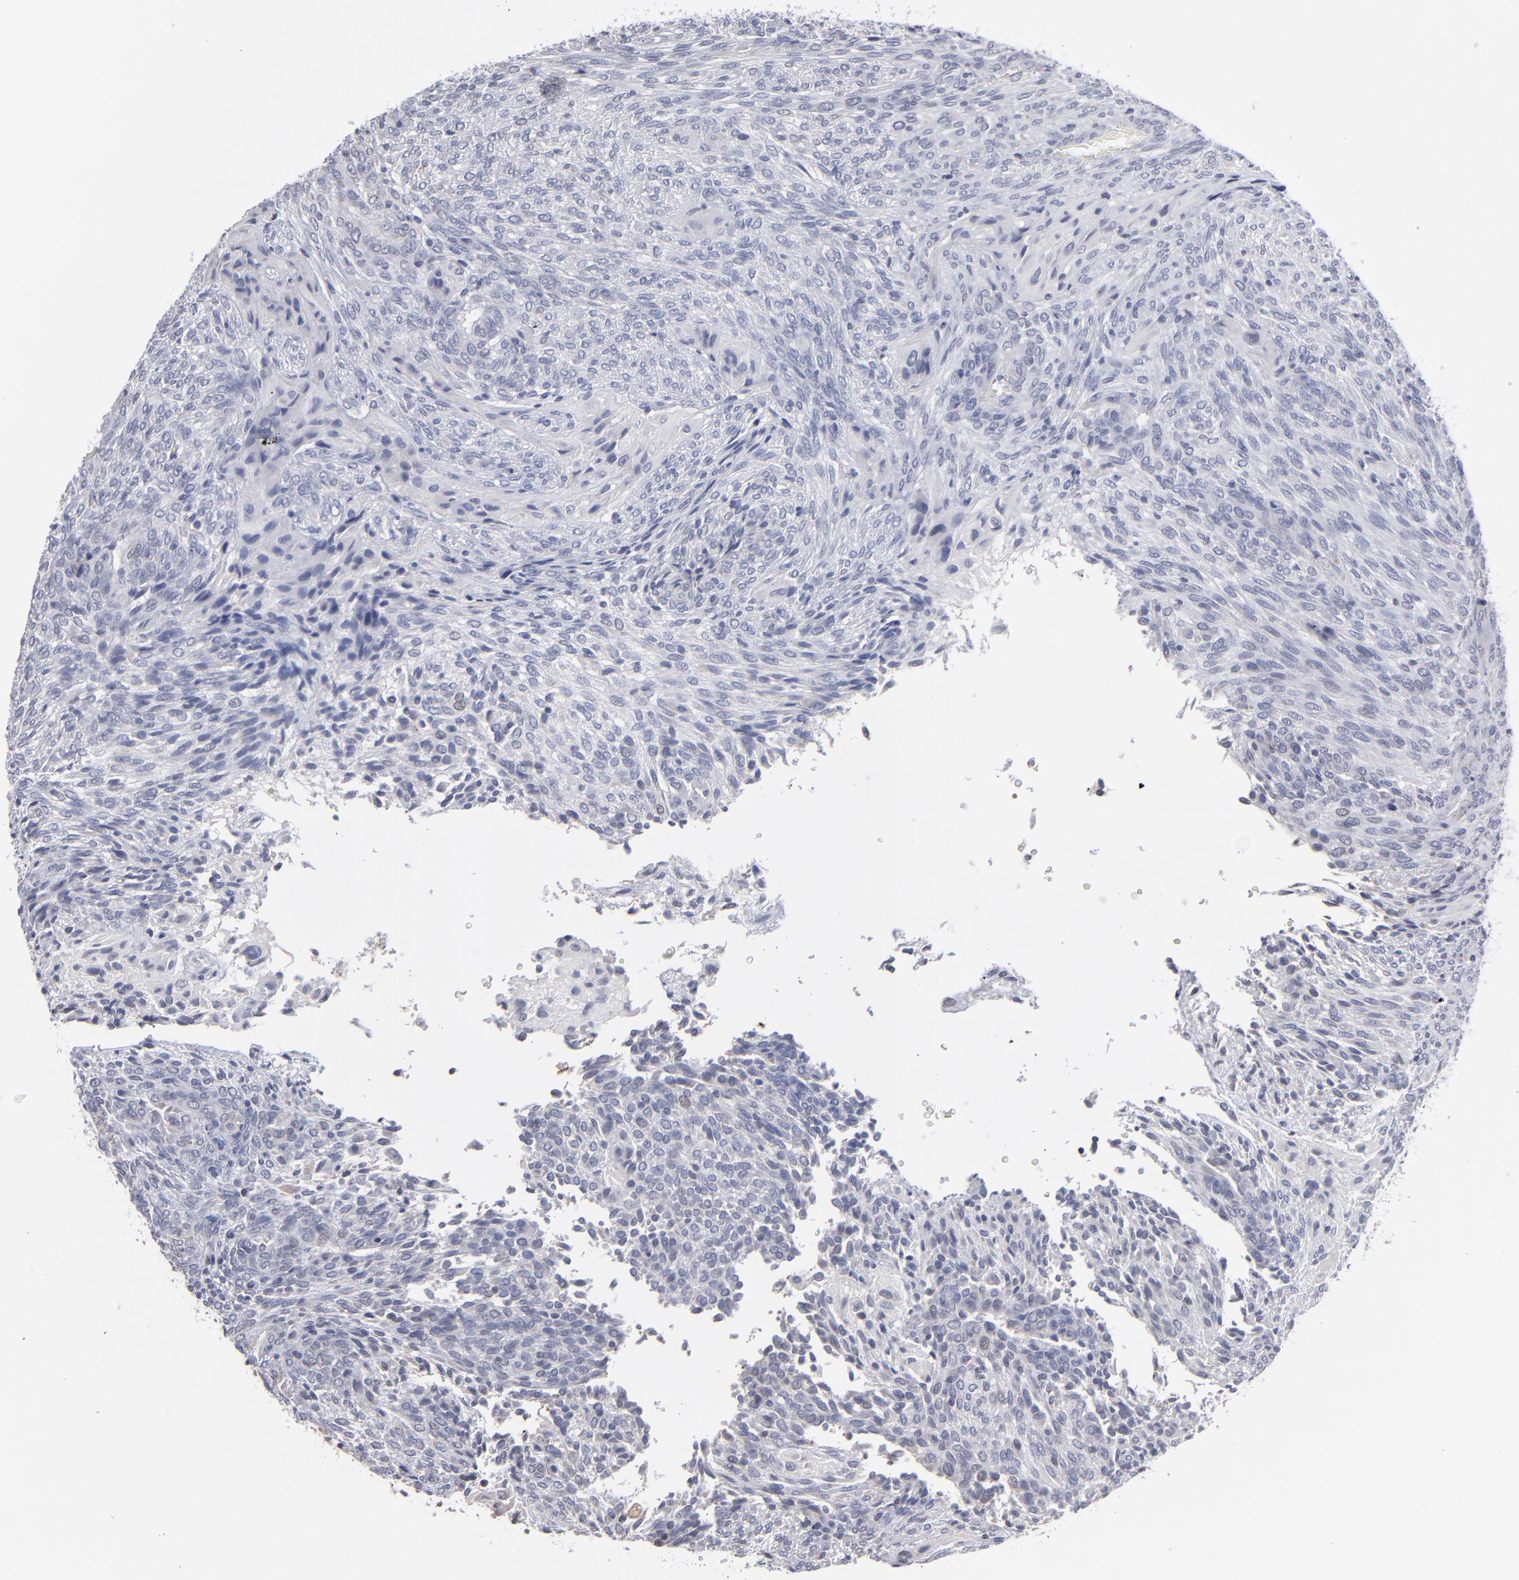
{"staining": {"intensity": "weak", "quantity": "<25%", "location": "nuclear"}, "tissue": "glioma", "cell_type": "Tumor cells", "image_type": "cancer", "snomed": [{"axis": "morphology", "description": "Glioma, malignant, High grade"}, {"axis": "topography", "description": "Cerebral cortex"}], "caption": "Tumor cells are negative for protein expression in human glioma. Nuclei are stained in blue.", "gene": "RPH3A", "patient": {"sex": "female", "age": 55}}